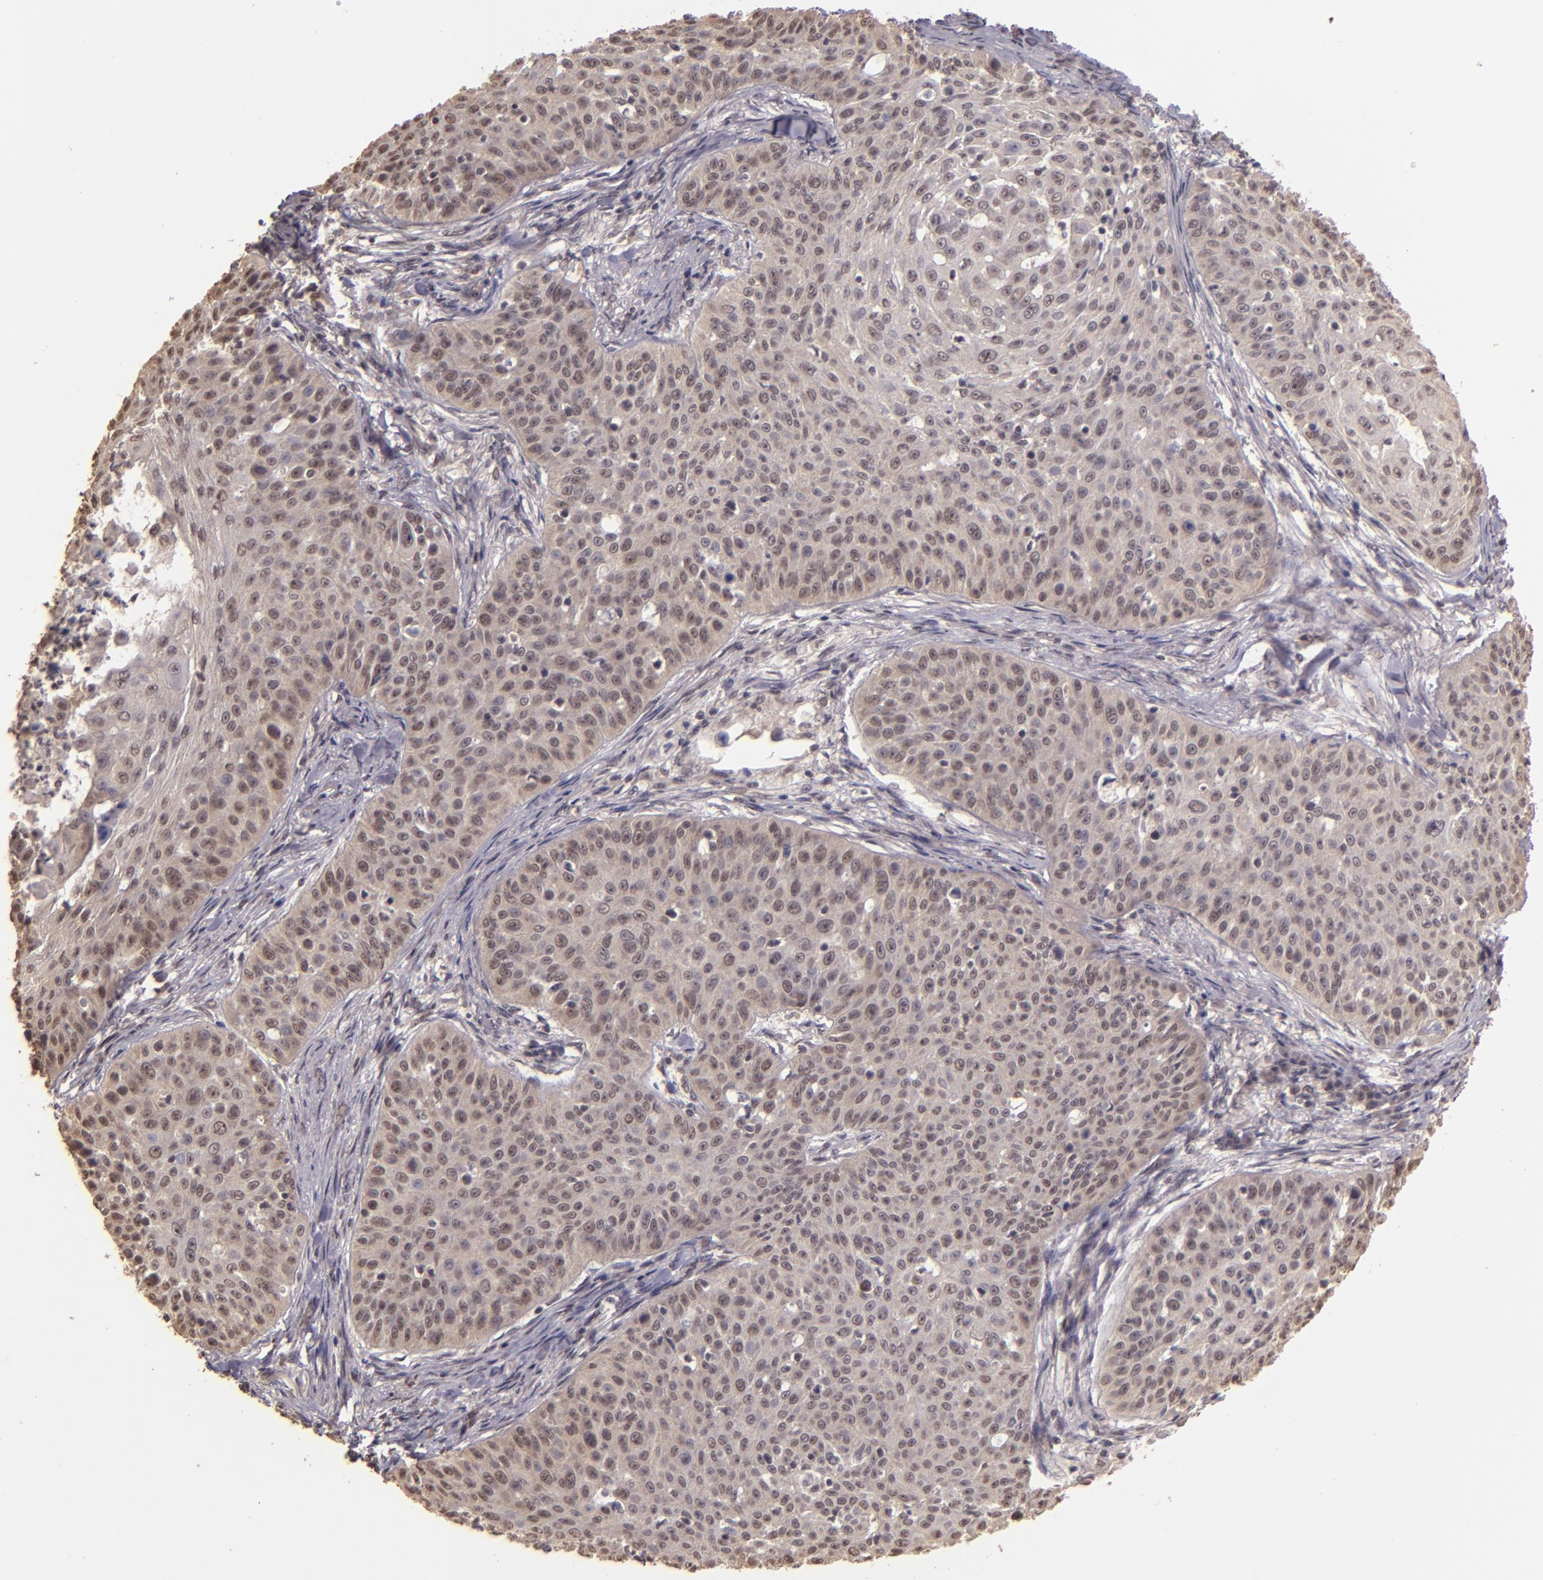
{"staining": {"intensity": "weak", "quantity": ">75%", "location": "cytoplasmic/membranous,nuclear"}, "tissue": "skin cancer", "cell_type": "Tumor cells", "image_type": "cancer", "snomed": [{"axis": "morphology", "description": "Squamous cell carcinoma, NOS"}, {"axis": "topography", "description": "Skin"}], "caption": "This is an image of IHC staining of squamous cell carcinoma (skin), which shows weak staining in the cytoplasmic/membranous and nuclear of tumor cells.", "gene": "CUL1", "patient": {"sex": "male", "age": 82}}